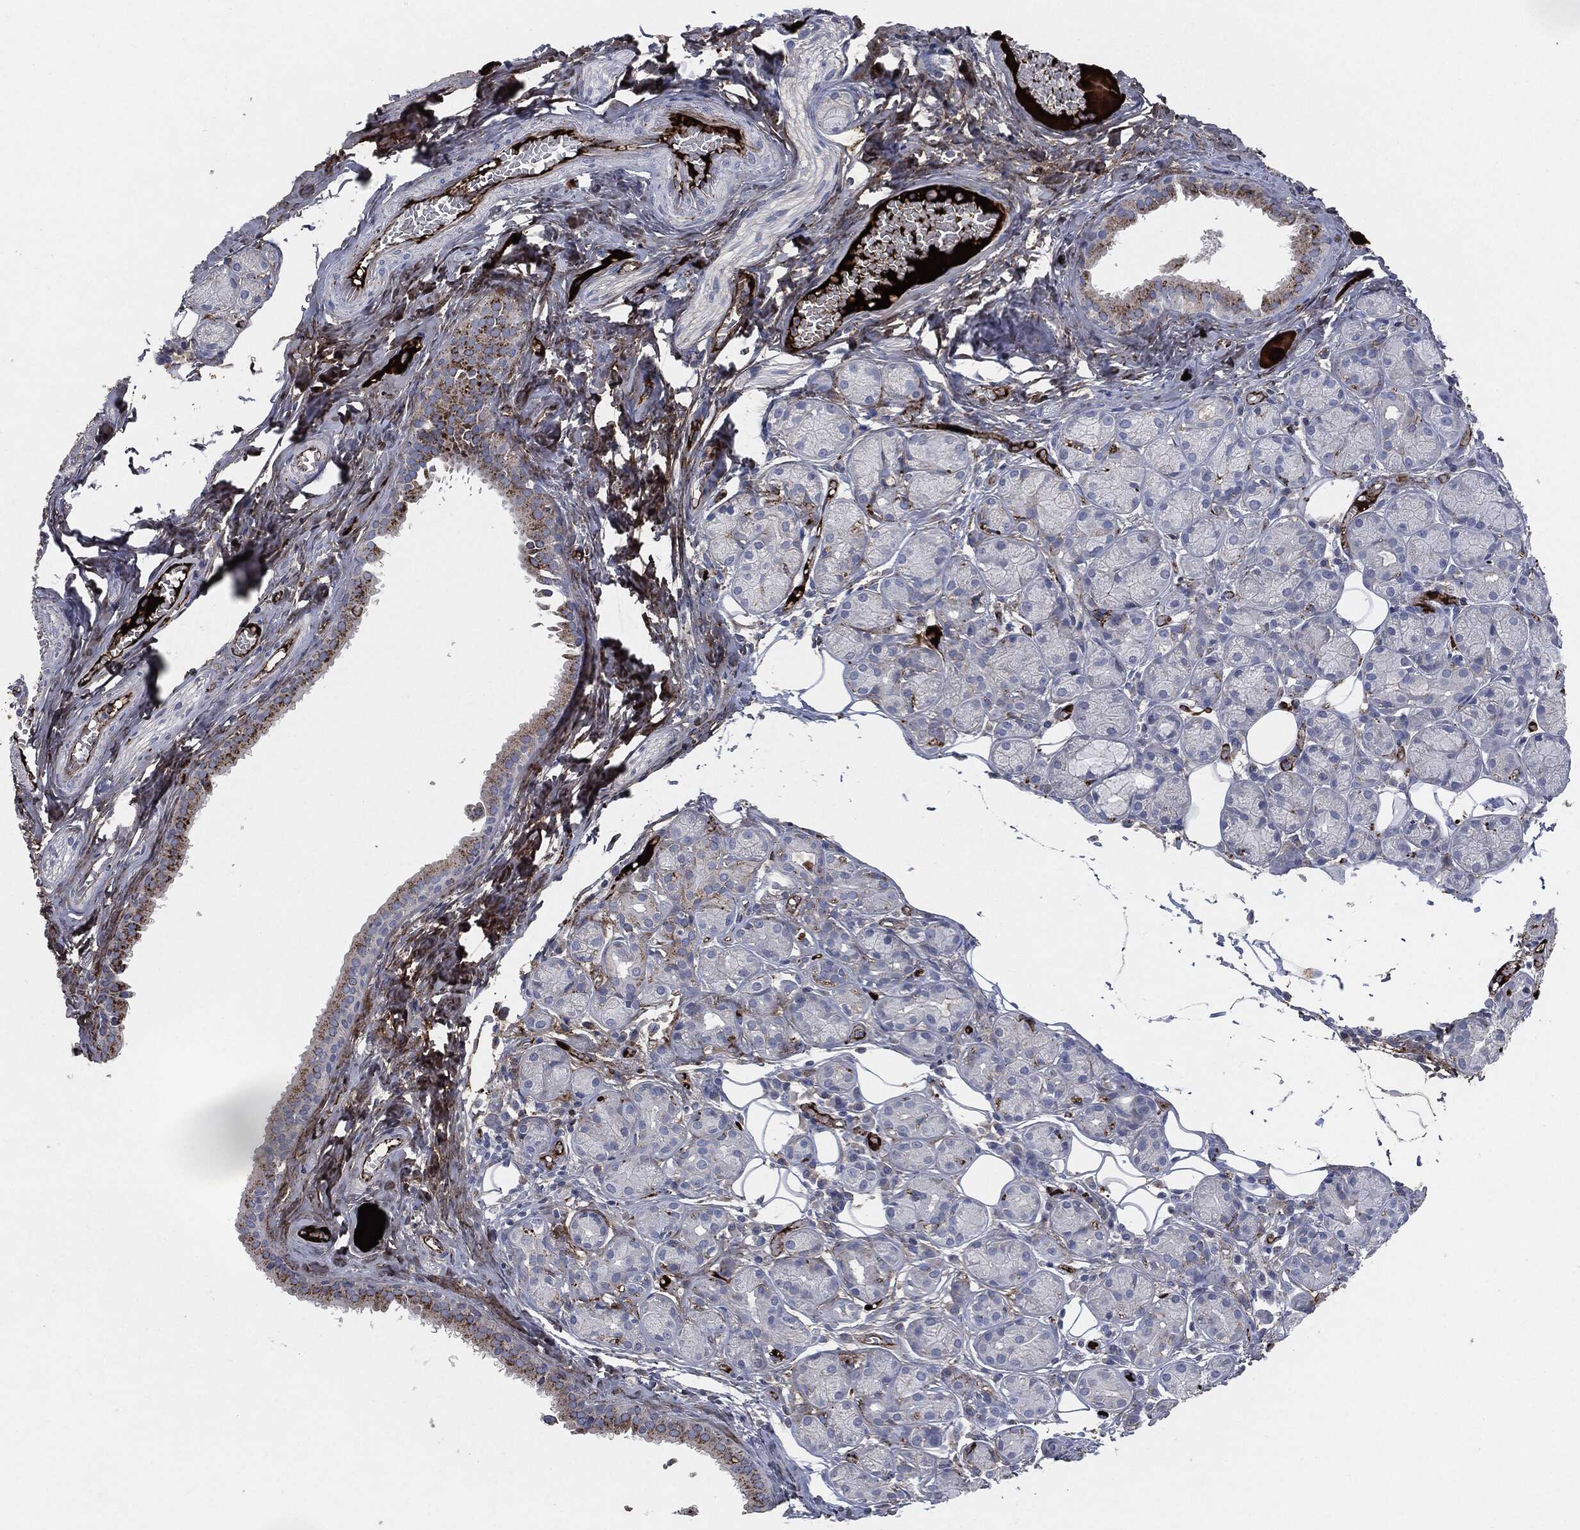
{"staining": {"intensity": "strong", "quantity": "<25%", "location": "cytoplasmic/membranous"}, "tissue": "salivary gland", "cell_type": "Glandular cells", "image_type": "normal", "snomed": [{"axis": "morphology", "description": "Normal tissue, NOS"}, {"axis": "topography", "description": "Salivary gland"}], "caption": "Salivary gland stained with DAB (3,3'-diaminobenzidine) immunohistochemistry exhibits medium levels of strong cytoplasmic/membranous expression in approximately <25% of glandular cells.", "gene": "APOB", "patient": {"sex": "male", "age": 71}}